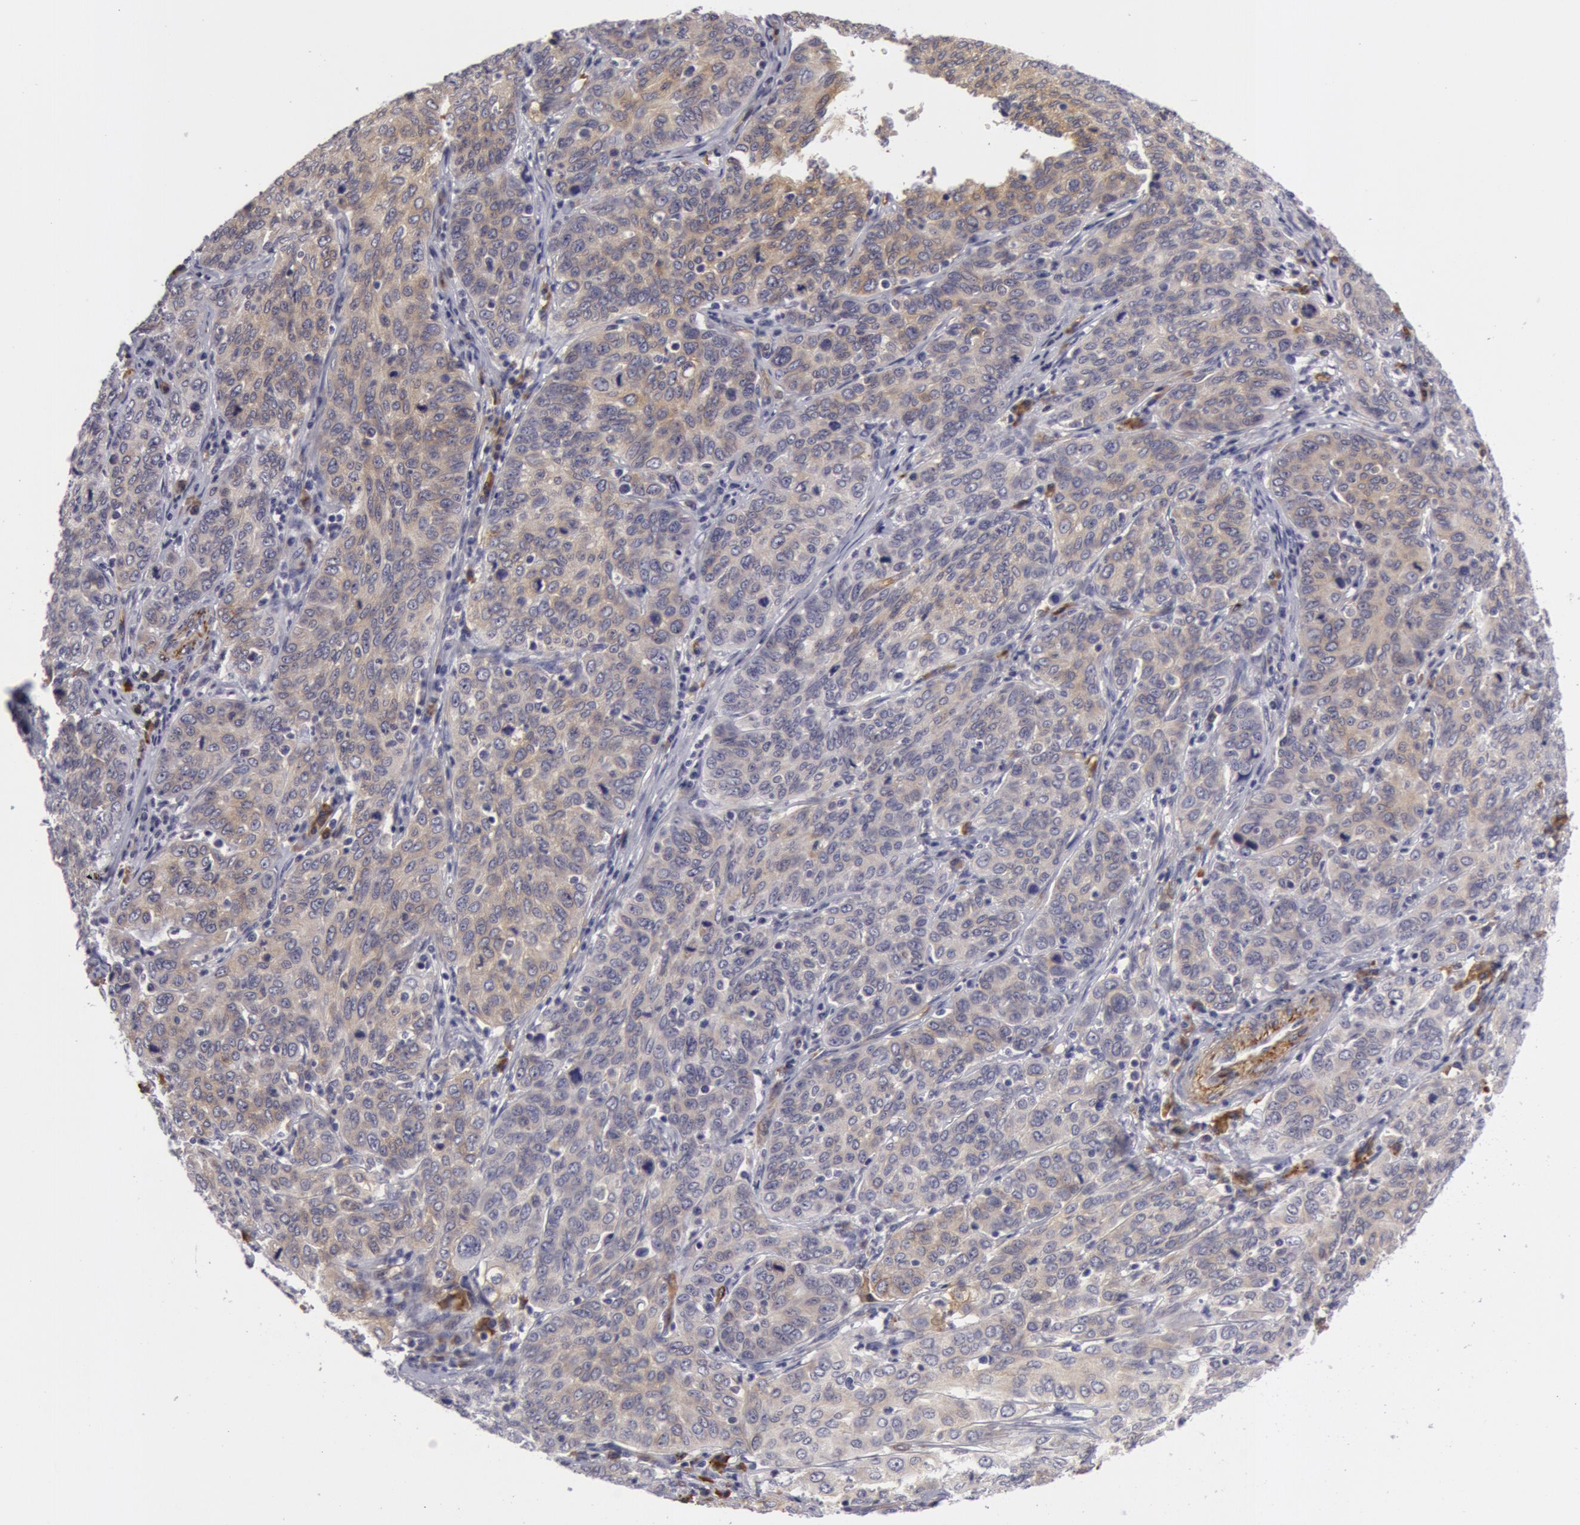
{"staining": {"intensity": "weak", "quantity": "<25%", "location": "cytoplasmic/membranous"}, "tissue": "cervical cancer", "cell_type": "Tumor cells", "image_type": "cancer", "snomed": [{"axis": "morphology", "description": "Squamous cell carcinoma, NOS"}, {"axis": "topography", "description": "Cervix"}], "caption": "This is a photomicrograph of immunohistochemistry (IHC) staining of cervical squamous cell carcinoma, which shows no expression in tumor cells.", "gene": "IL23A", "patient": {"sex": "female", "age": 38}}